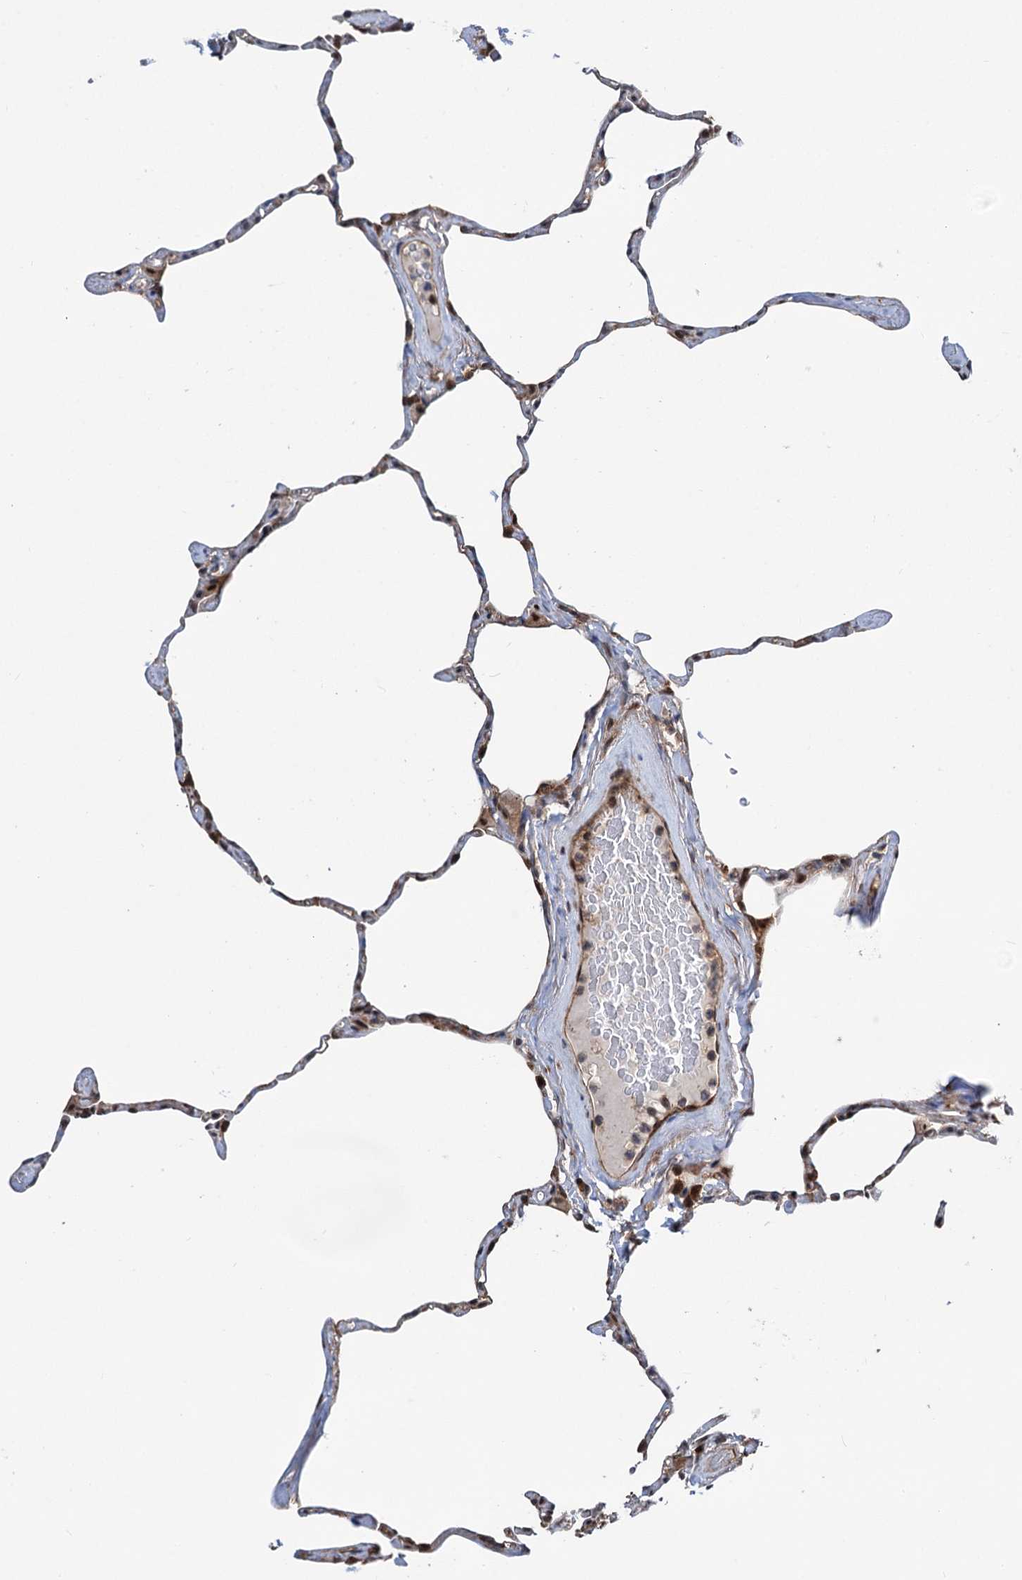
{"staining": {"intensity": "moderate", "quantity": "<25%", "location": "nuclear"}, "tissue": "lung", "cell_type": "Alveolar cells", "image_type": "normal", "snomed": [{"axis": "morphology", "description": "Normal tissue, NOS"}, {"axis": "topography", "description": "Lung"}], "caption": "A histopathology image of human lung stained for a protein displays moderate nuclear brown staining in alveolar cells.", "gene": "GPBP1", "patient": {"sex": "male", "age": 65}}